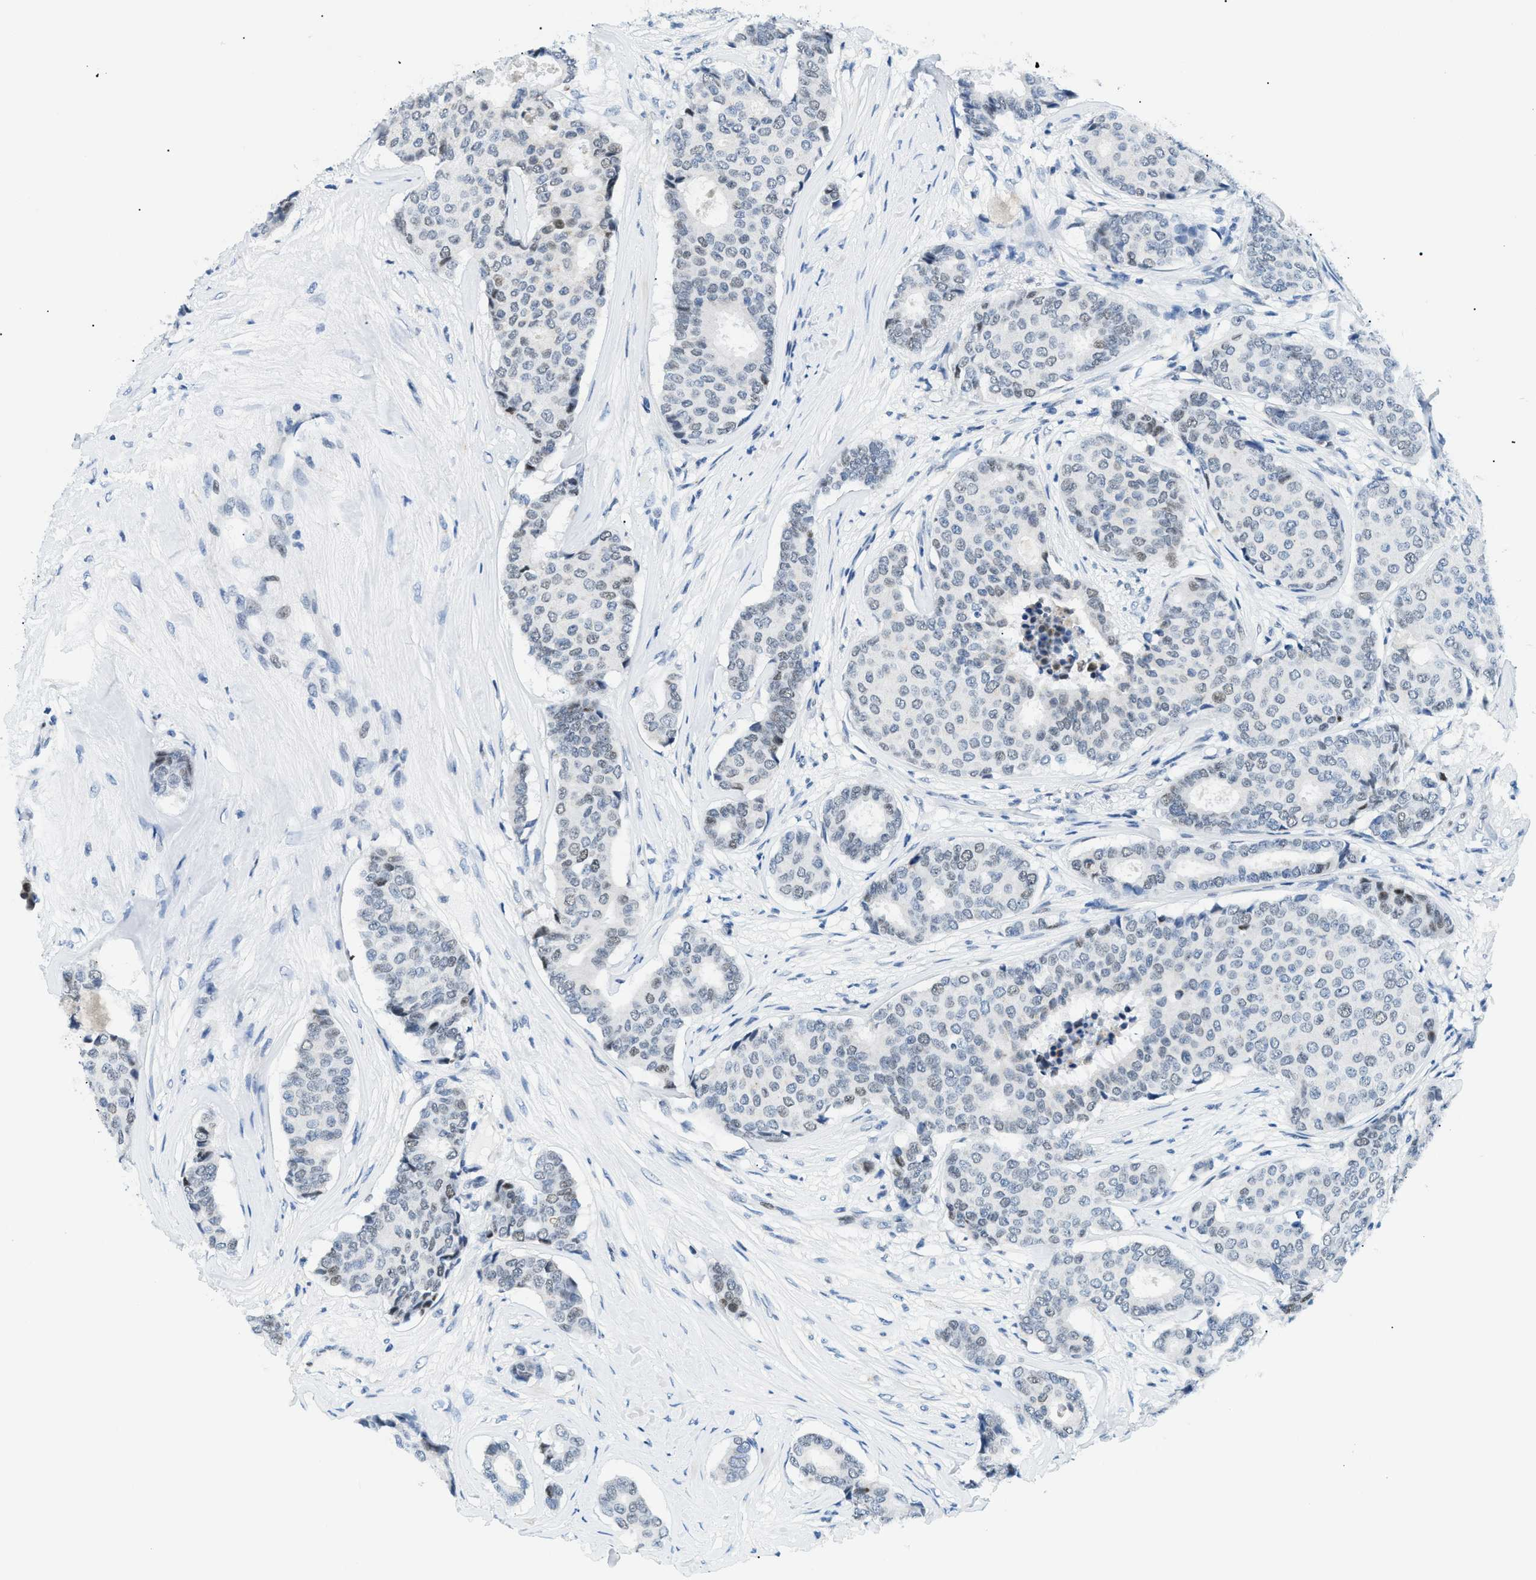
{"staining": {"intensity": "weak", "quantity": "25%-75%", "location": "nuclear"}, "tissue": "breast cancer", "cell_type": "Tumor cells", "image_type": "cancer", "snomed": [{"axis": "morphology", "description": "Duct carcinoma"}, {"axis": "topography", "description": "Breast"}], "caption": "Weak nuclear expression for a protein is identified in approximately 25%-75% of tumor cells of breast cancer (invasive ductal carcinoma) using IHC.", "gene": "SMARCC1", "patient": {"sex": "female", "age": 75}}